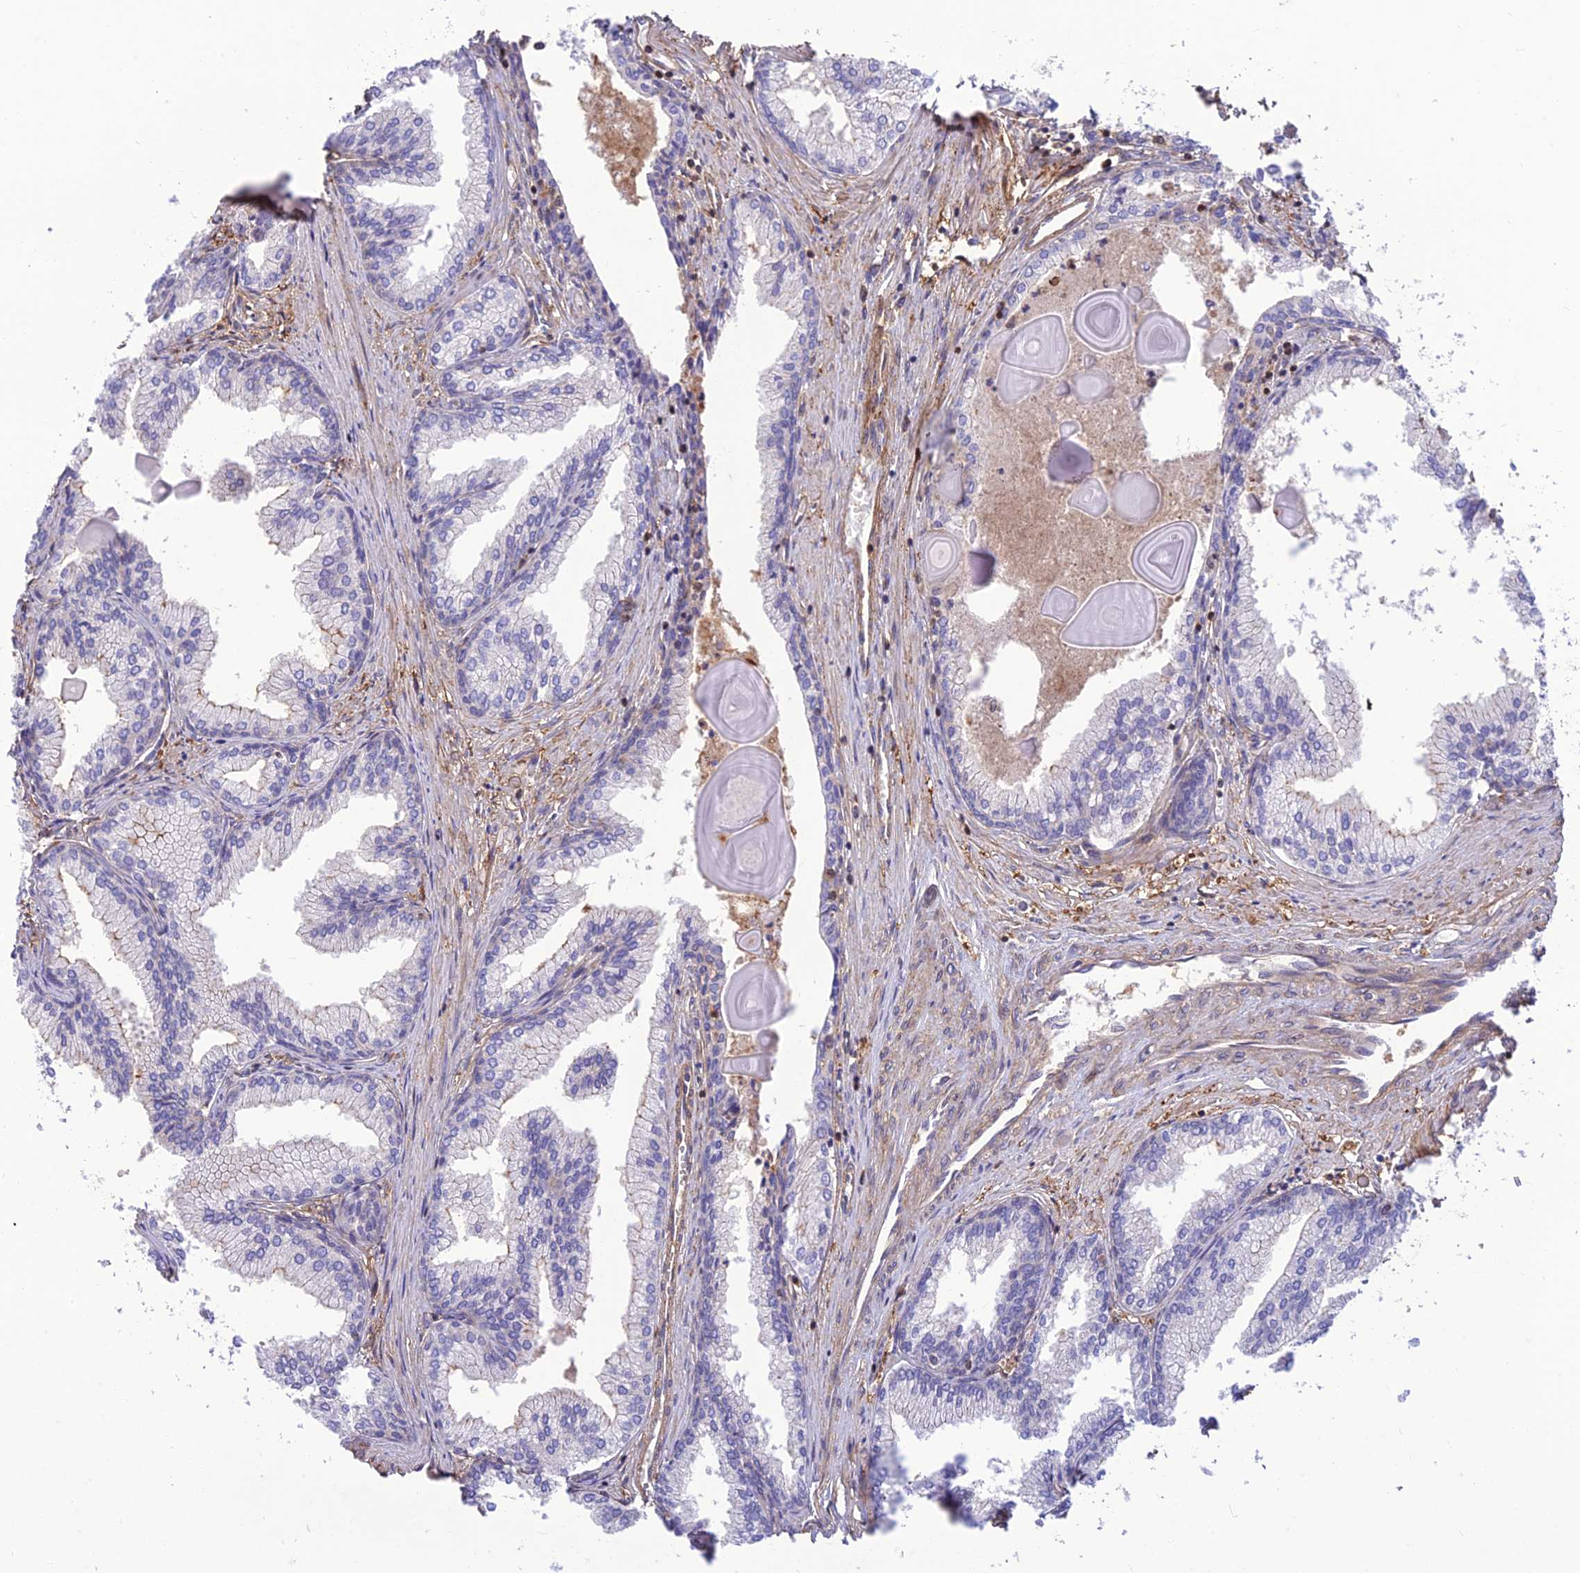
{"staining": {"intensity": "negative", "quantity": "none", "location": "none"}, "tissue": "prostate cancer", "cell_type": "Tumor cells", "image_type": "cancer", "snomed": [{"axis": "morphology", "description": "Adenocarcinoma, High grade"}, {"axis": "topography", "description": "Prostate"}], "caption": "Micrograph shows no protein positivity in tumor cells of prostate cancer tissue.", "gene": "HPSE2", "patient": {"sex": "male", "age": 68}}